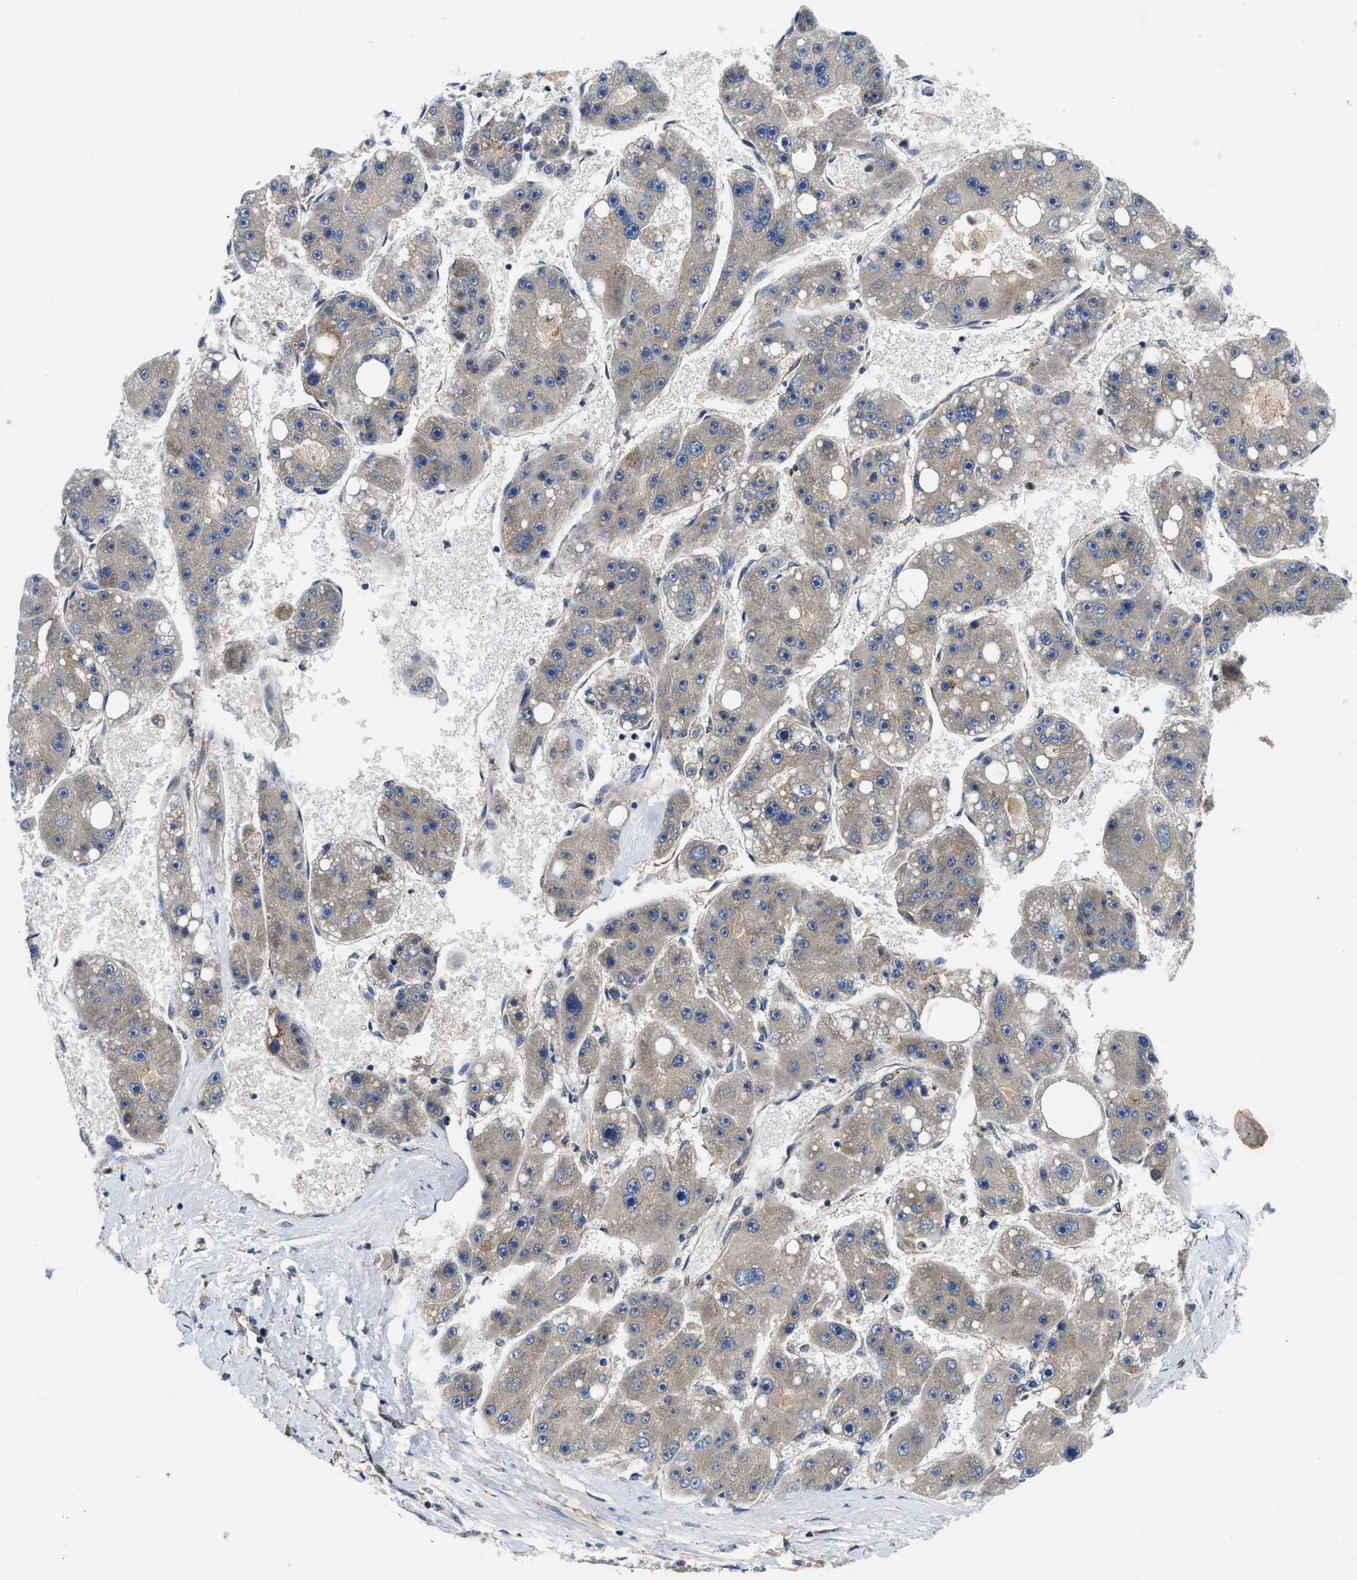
{"staining": {"intensity": "weak", "quantity": "<25%", "location": "cytoplasmic/membranous"}, "tissue": "liver cancer", "cell_type": "Tumor cells", "image_type": "cancer", "snomed": [{"axis": "morphology", "description": "Carcinoma, Hepatocellular, NOS"}, {"axis": "topography", "description": "Liver"}], "caption": "Protein analysis of liver hepatocellular carcinoma displays no significant staining in tumor cells.", "gene": "PNPLA8", "patient": {"sex": "female", "age": 61}}